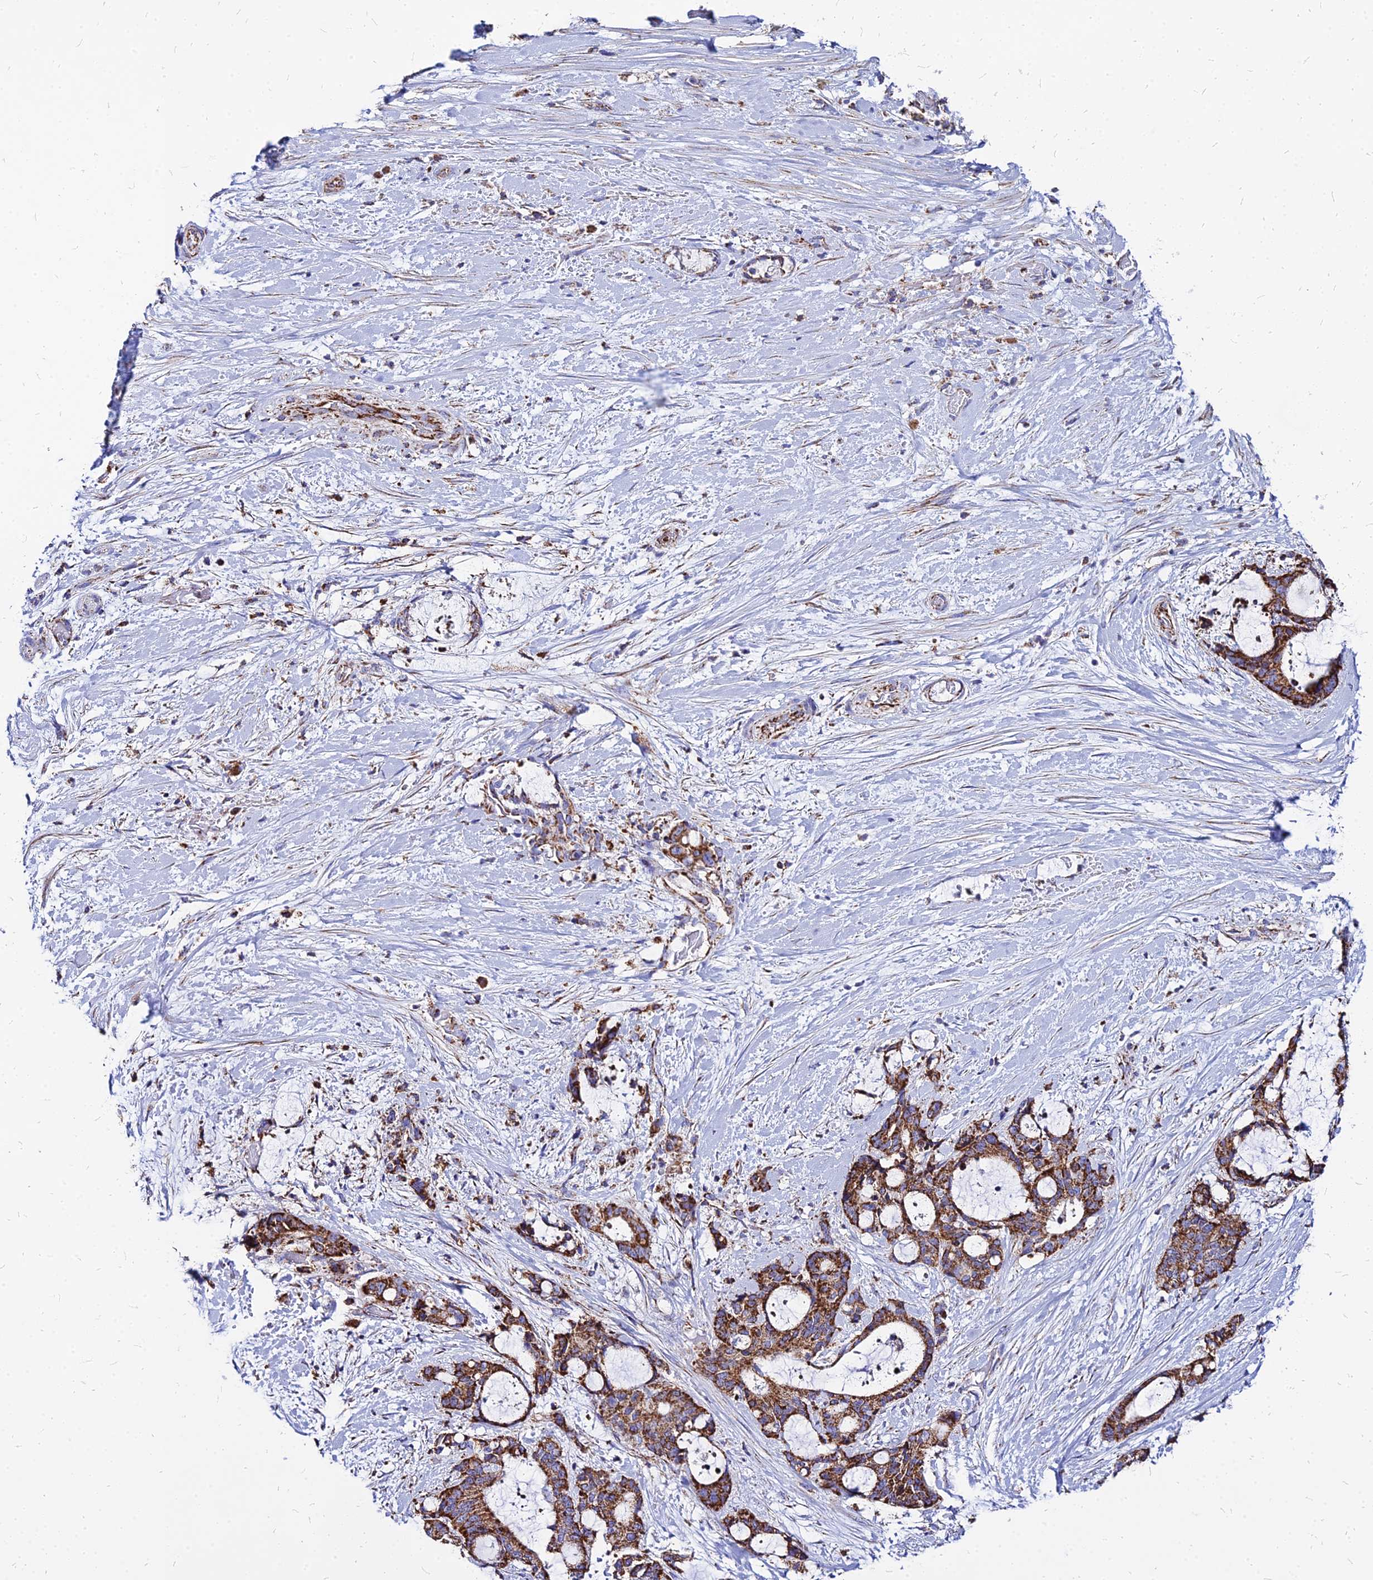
{"staining": {"intensity": "strong", "quantity": ">75%", "location": "cytoplasmic/membranous"}, "tissue": "liver cancer", "cell_type": "Tumor cells", "image_type": "cancer", "snomed": [{"axis": "morphology", "description": "Normal tissue, NOS"}, {"axis": "morphology", "description": "Cholangiocarcinoma"}, {"axis": "topography", "description": "Liver"}, {"axis": "topography", "description": "Peripheral nerve tissue"}], "caption": "High-power microscopy captured an IHC histopathology image of liver cancer, revealing strong cytoplasmic/membranous expression in approximately >75% of tumor cells. (Stains: DAB (3,3'-diaminobenzidine) in brown, nuclei in blue, Microscopy: brightfield microscopy at high magnification).", "gene": "DLD", "patient": {"sex": "female", "age": 73}}